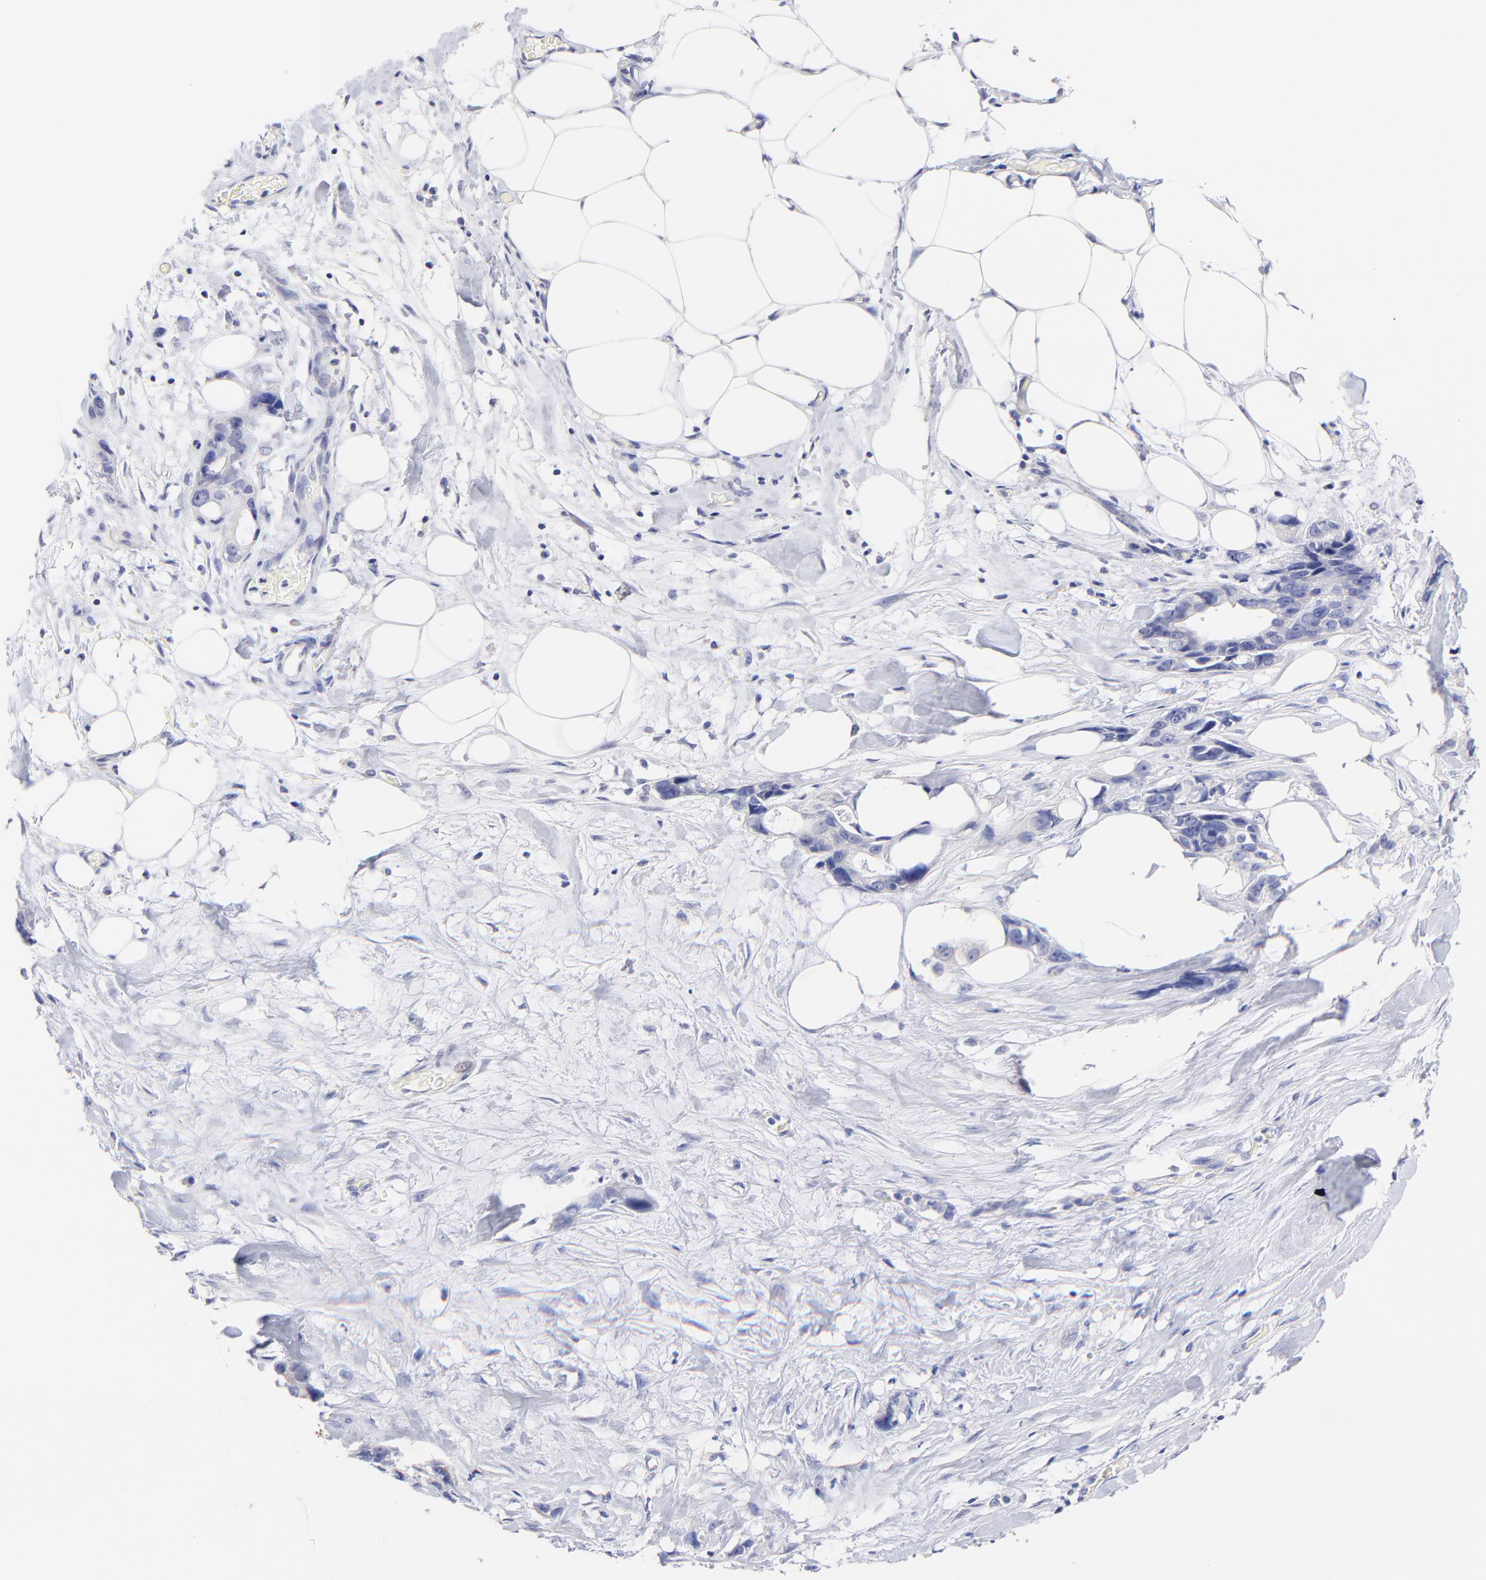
{"staining": {"intensity": "negative", "quantity": "none", "location": "none"}, "tissue": "stomach cancer", "cell_type": "Tumor cells", "image_type": "cancer", "snomed": [{"axis": "morphology", "description": "Adenocarcinoma, NOS"}, {"axis": "topography", "description": "Stomach, upper"}], "caption": "The photomicrograph reveals no staining of tumor cells in stomach cancer (adenocarcinoma). (Brightfield microscopy of DAB IHC at high magnification).", "gene": "RAB3A", "patient": {"sex": "male", "age": 47}}